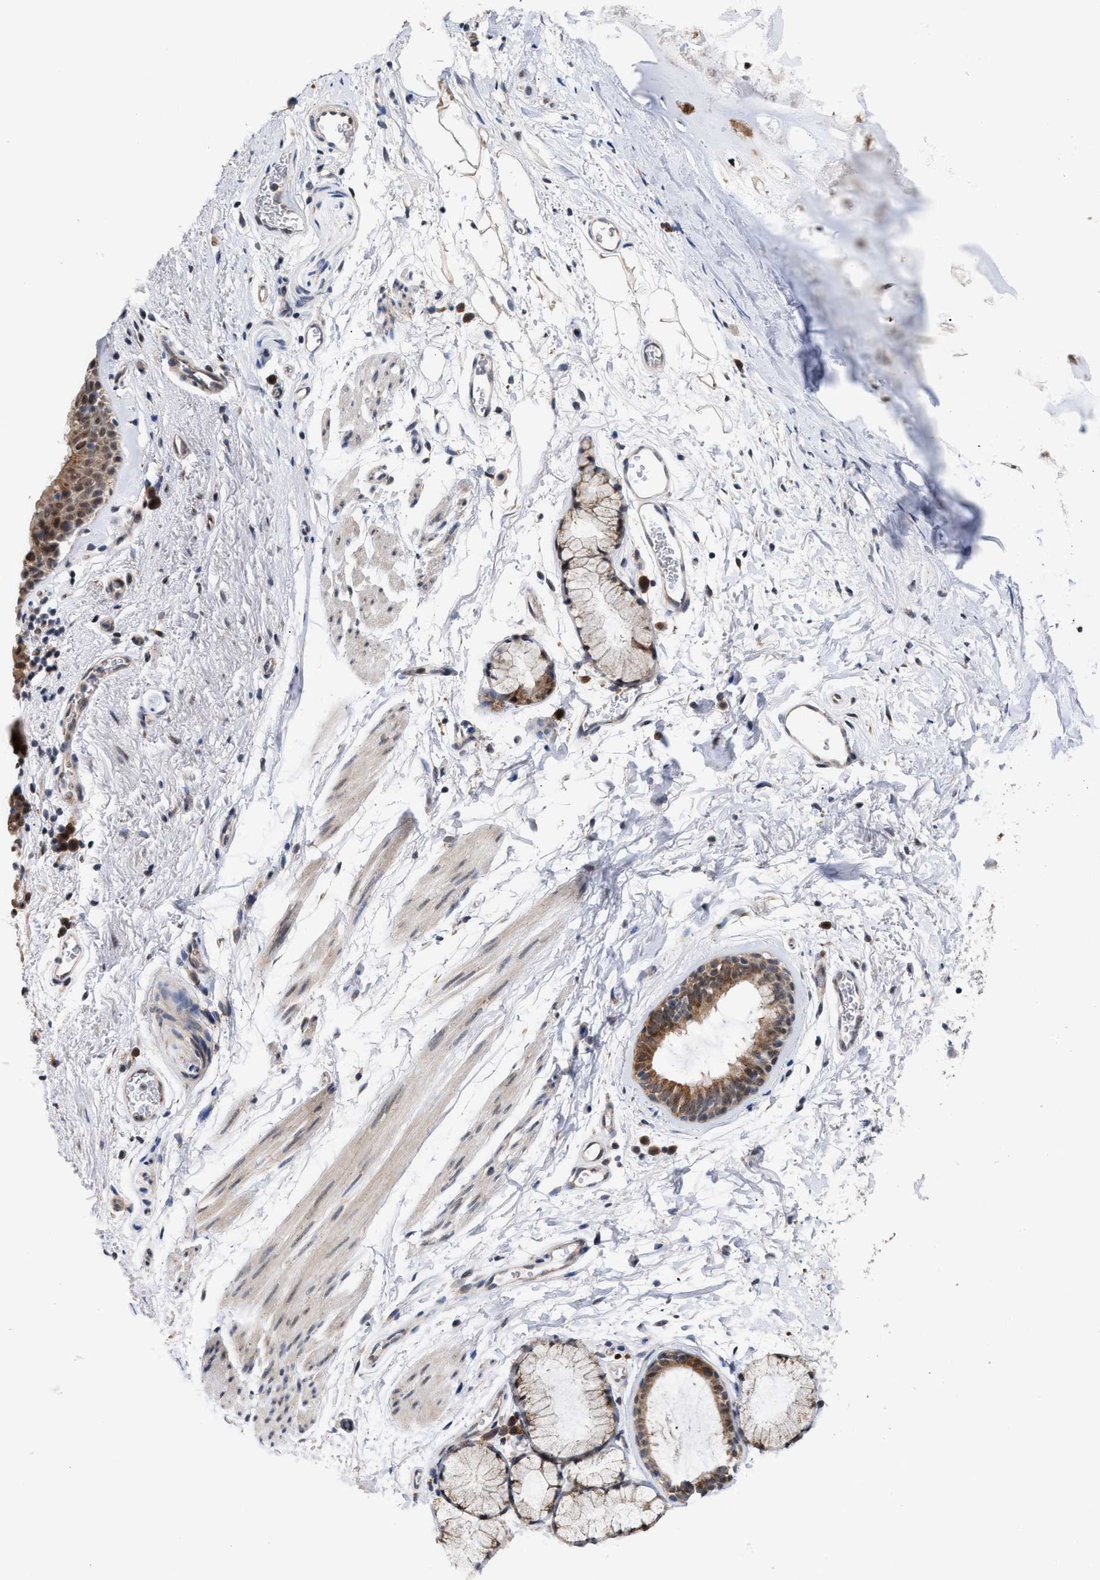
{"staining": {"intensity": "moderate", "quantity": ">75%", "location": "cytoplasmic/membranous,nuclear"}, "tissue": "bronchus", "cell_type": "Respiratory epithelial cells", "image_type": "normal", "snomed": [{"axis": "morphology", "description": "Normal tissue, NOS"}, {"axis": "topography", "description": "Cartilage tissue"}, {"axis": "topography", "description": "Bronchus"}], "caption": "Immunohistochemistry (IHC) histopathology image of normal human bronchus stained for a protein (brown), which displays medium levels of moderate cytoplasmic/membranous,nuclear positivity in about >75% of respiratory epithelial cells.", "gene": "MKNK2", "patient": {"sex": "female", "age": 53}}